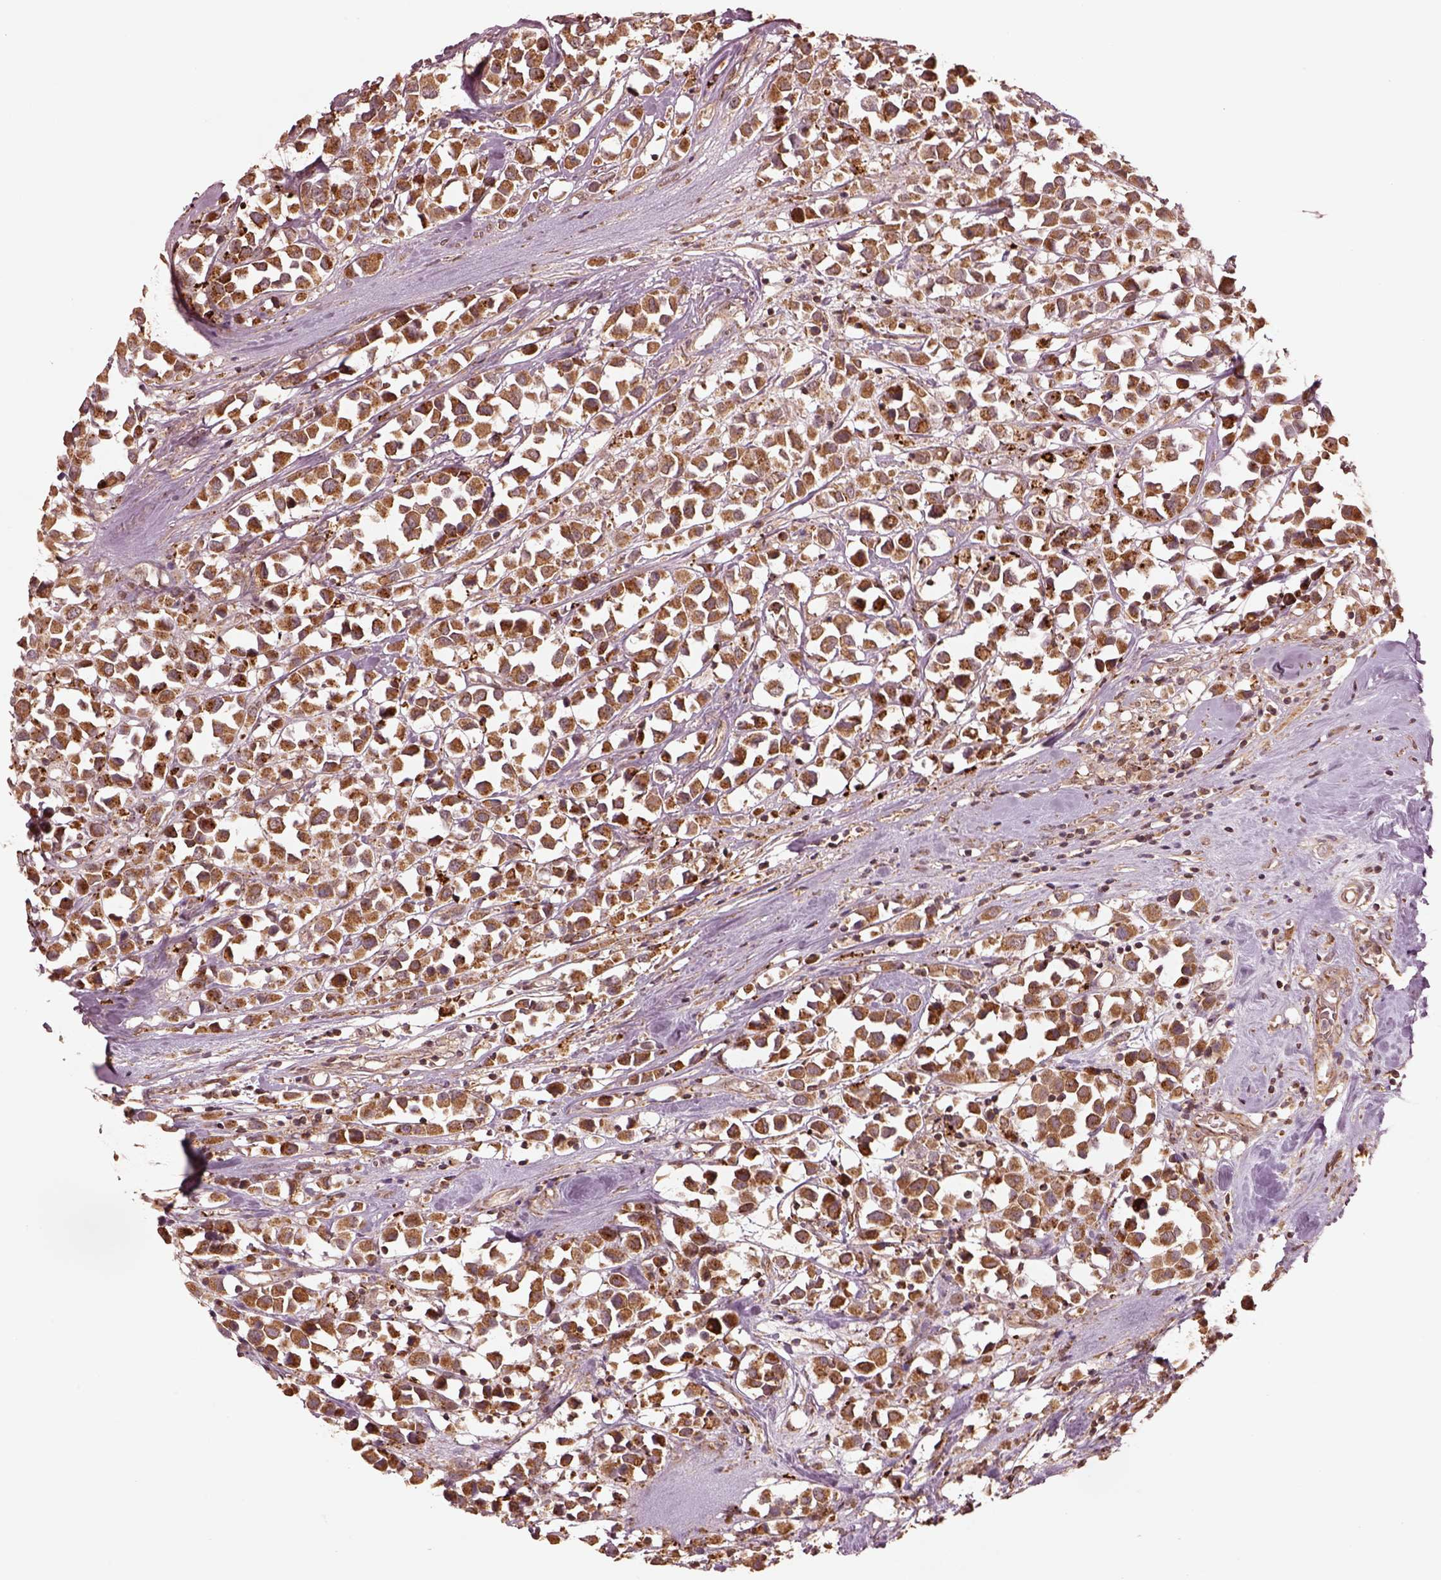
{"staining": {"intensity": "strong", "quantity": ">75%", "location": "cytoplasmic/membranous"}, "tissue": "breast cancer", "cell_type": "Tumor cells", "image_type": "cancer", "snomed": [{"axis": "morphology", "description": "Duct carcinoma"}, {"axis": "topography", "description": "Breast"}], "caption": "Brown immunohistochemical staining in human breast cancer exhibits strong cytoplasmic/membranous expression in about >75% of tumor cells. (DAB (3,3'-diaminobenzidine) IHC with brightfield microscopy, high magnification).", "gene": "SEL1L3", "patient": {"sex": "female", "age": 61}}